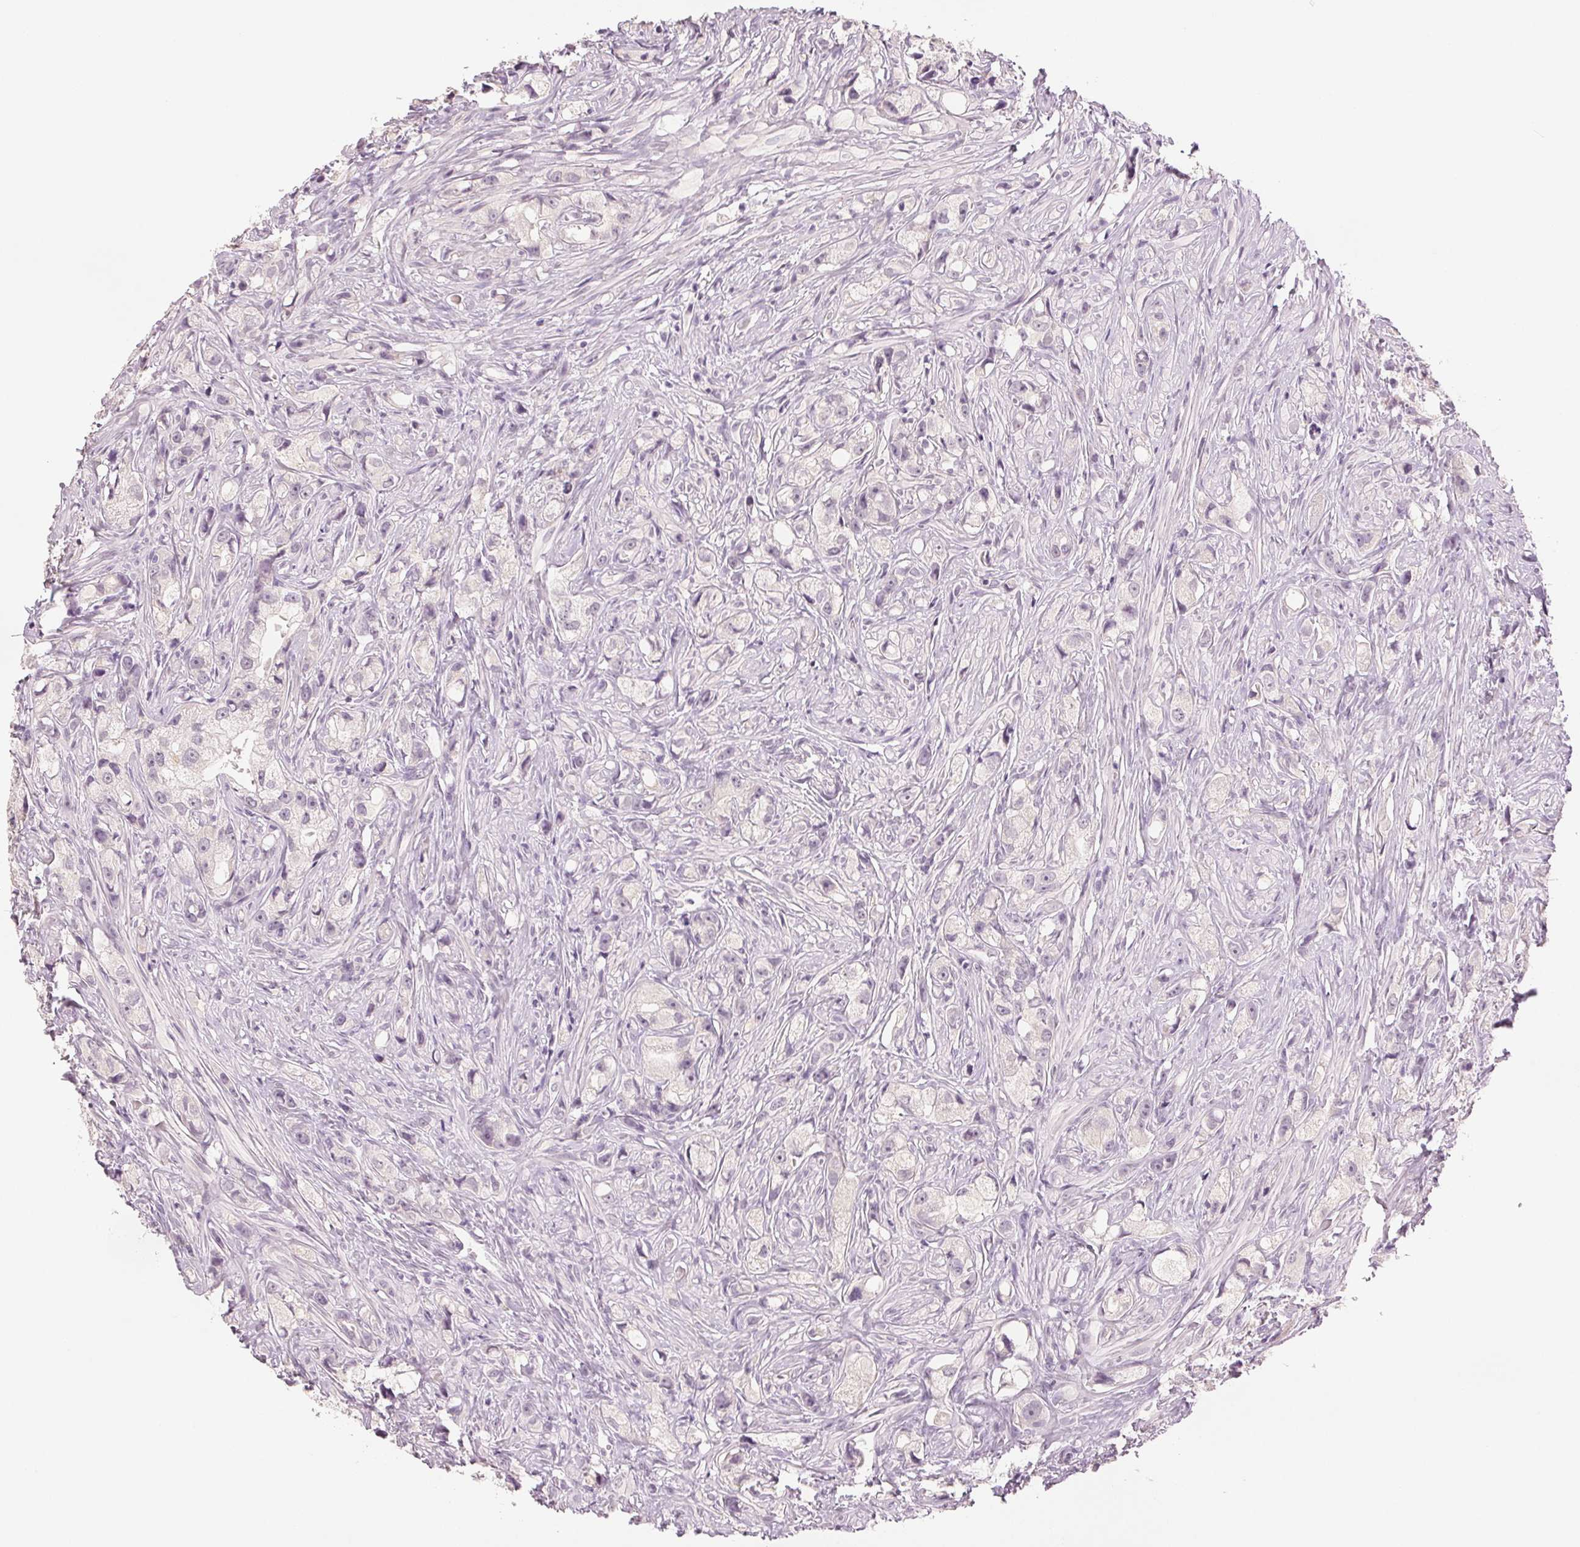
{"staining": {"intensity": "negative", "quantity": "none", "location": "none"}, "tissue": "prostate cancer", "cell_type": "Tumor cells", "image_type": "cancer", "snomed": [{"axis": "morphology", "description": "Adenocarcinoma, High grade"}, {"axis": "topography", "description": "Prostate"}], "caption": "Protein analysis of prostate cancer displays no significant positivity in tumor cells.", "gene": "SCGN", "patient": {"sex": "male", "age": 75}}